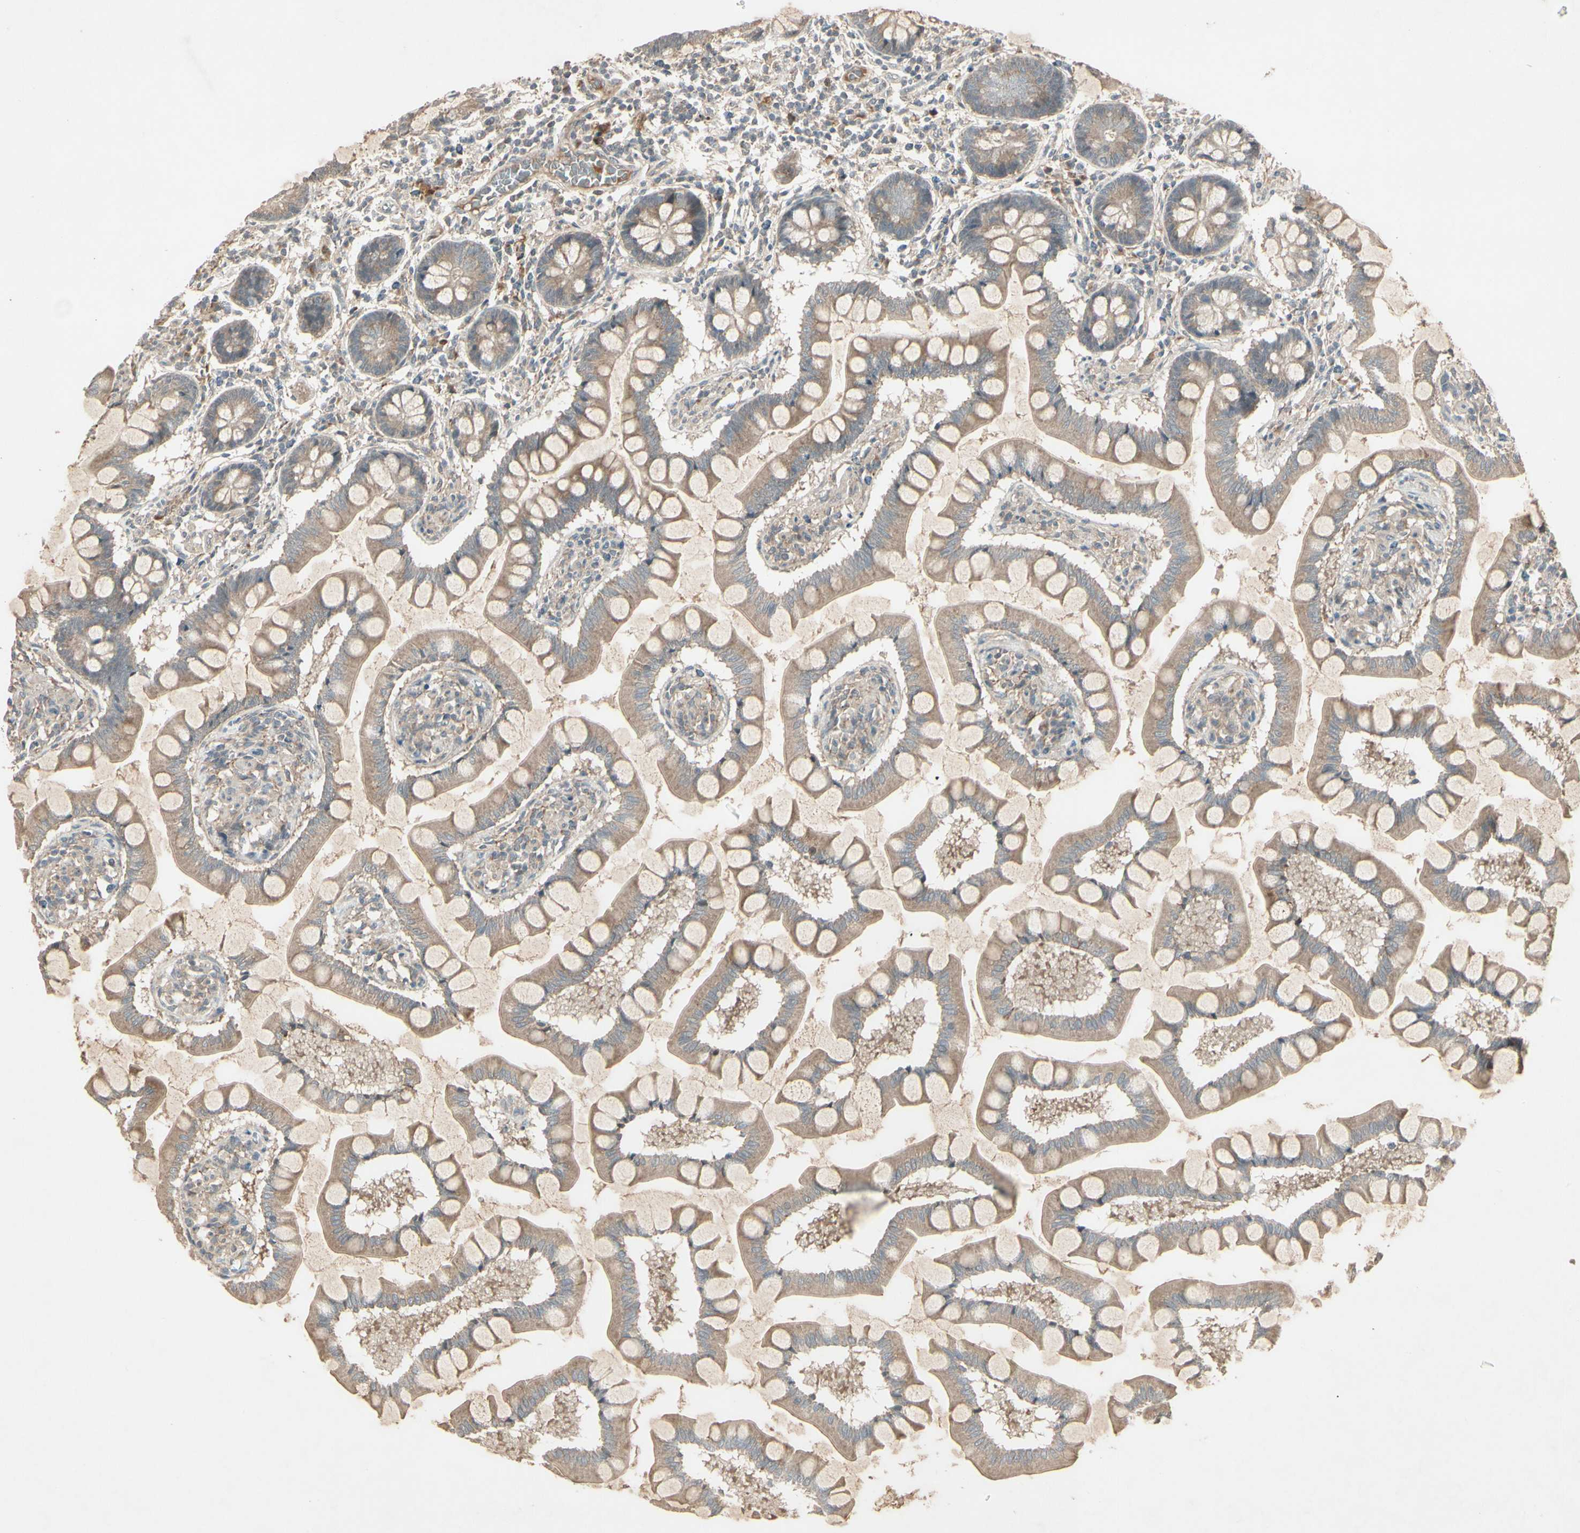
{"staining": {"intensity": "moderate", "quantity": ">75%", "location": "cytoplasmic/membranous"}, "tissue": "small intestine", "cell_type": "Glandular cells", "image_type": "normal", "snomed": [{"axis": "morphology", "description": "Normal tissue, NOS"}, {"axis": "topography", "description": "Small intestine"}], "caption": "Immunohistochemical staining of benign small intestine demonstrates moderate cytoplasmic/membranous protein staining in about >75% of glandular cells. (DAB (3,3'-diaminobenzidine) = brown stain, brightfield microscopy at high magnification).", "gene": "FHDC1", "patient": {"sex": "male", "age": 41}}